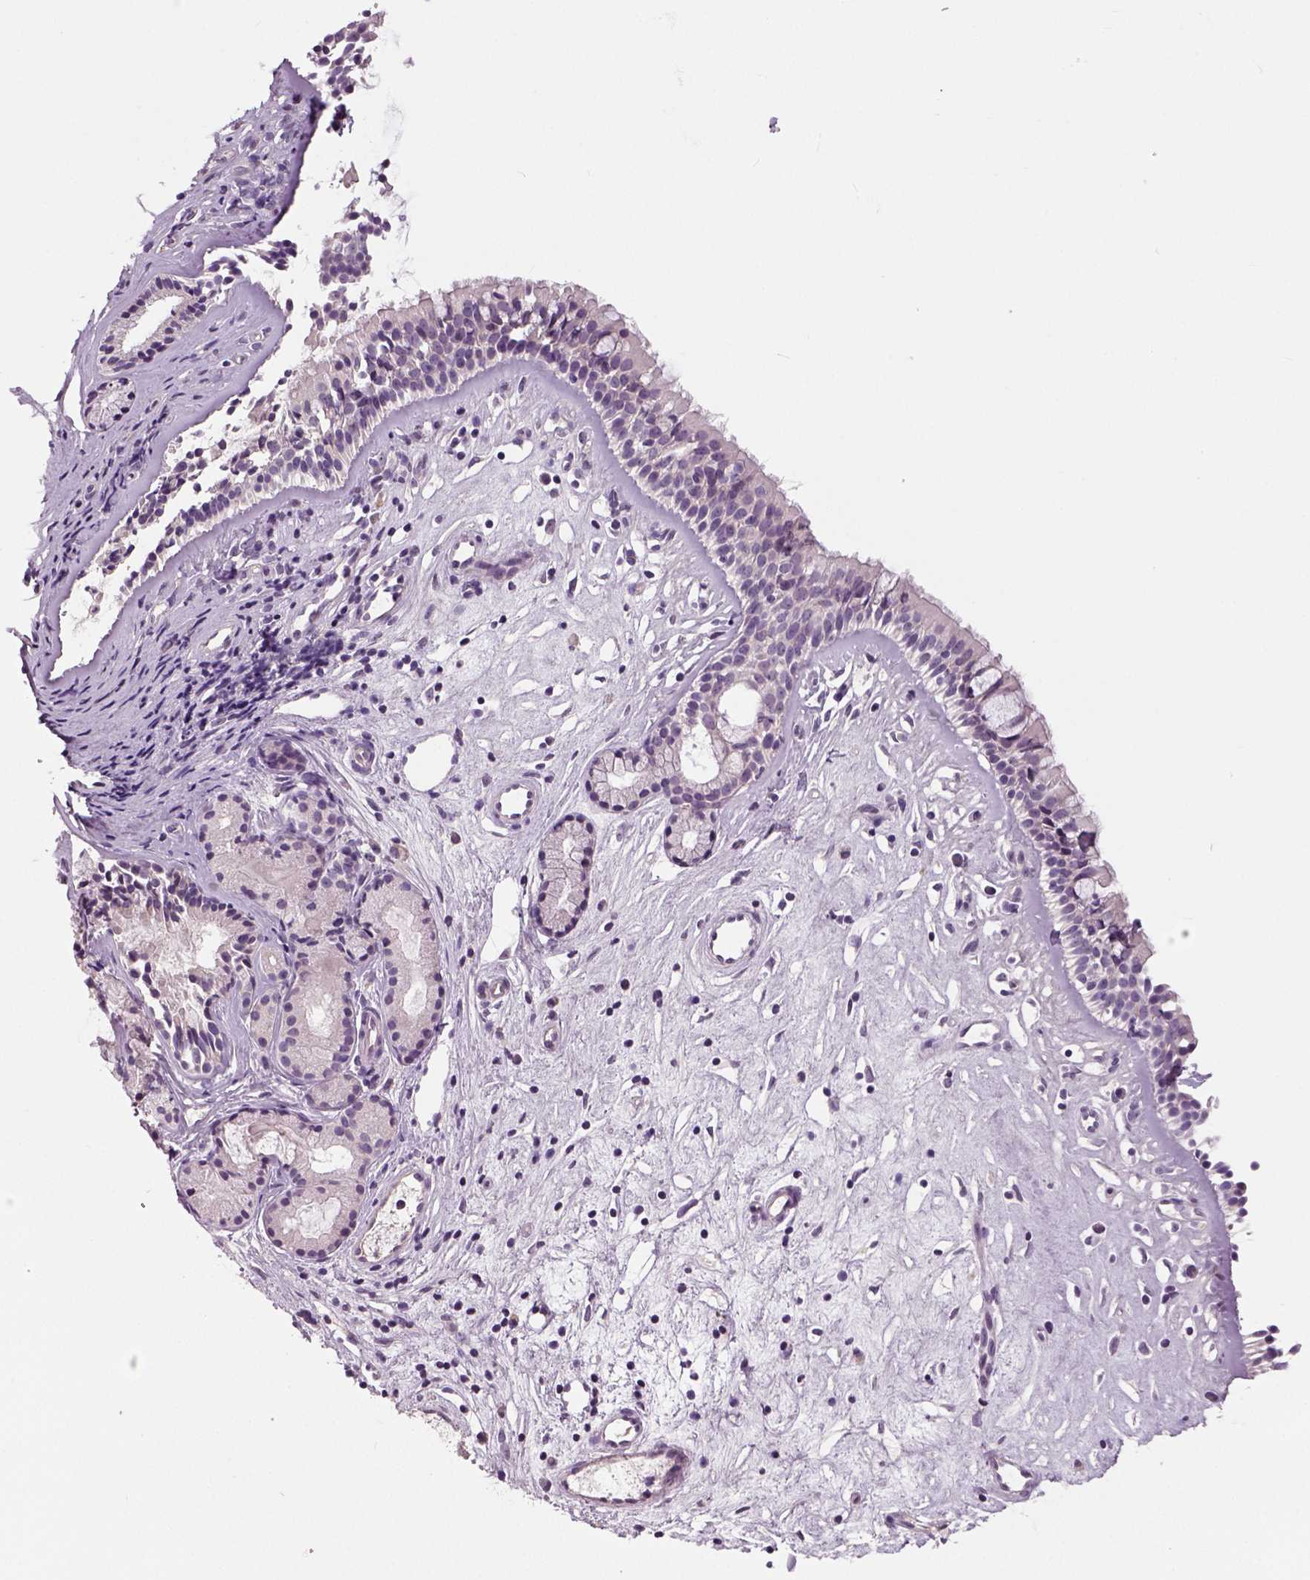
{"staining": {"intensity": "negative", "quantity": "none", "location": "none"}, "tissue": "nasopharynx", "cell_type": "Respiratory epithelial cells", "image_type": "normal", "snomed": [{"axis": "morphology", "description": "Normal tissue, NOS"}, {"axis": "topography", "description": "Nasopharynx"}], "caption": "Respiratory epithelial cells are negative for brown protein staining in normal nasopharynx.", "gene": "NECAB1", "patient": {"sex": "female", "age": 52}}